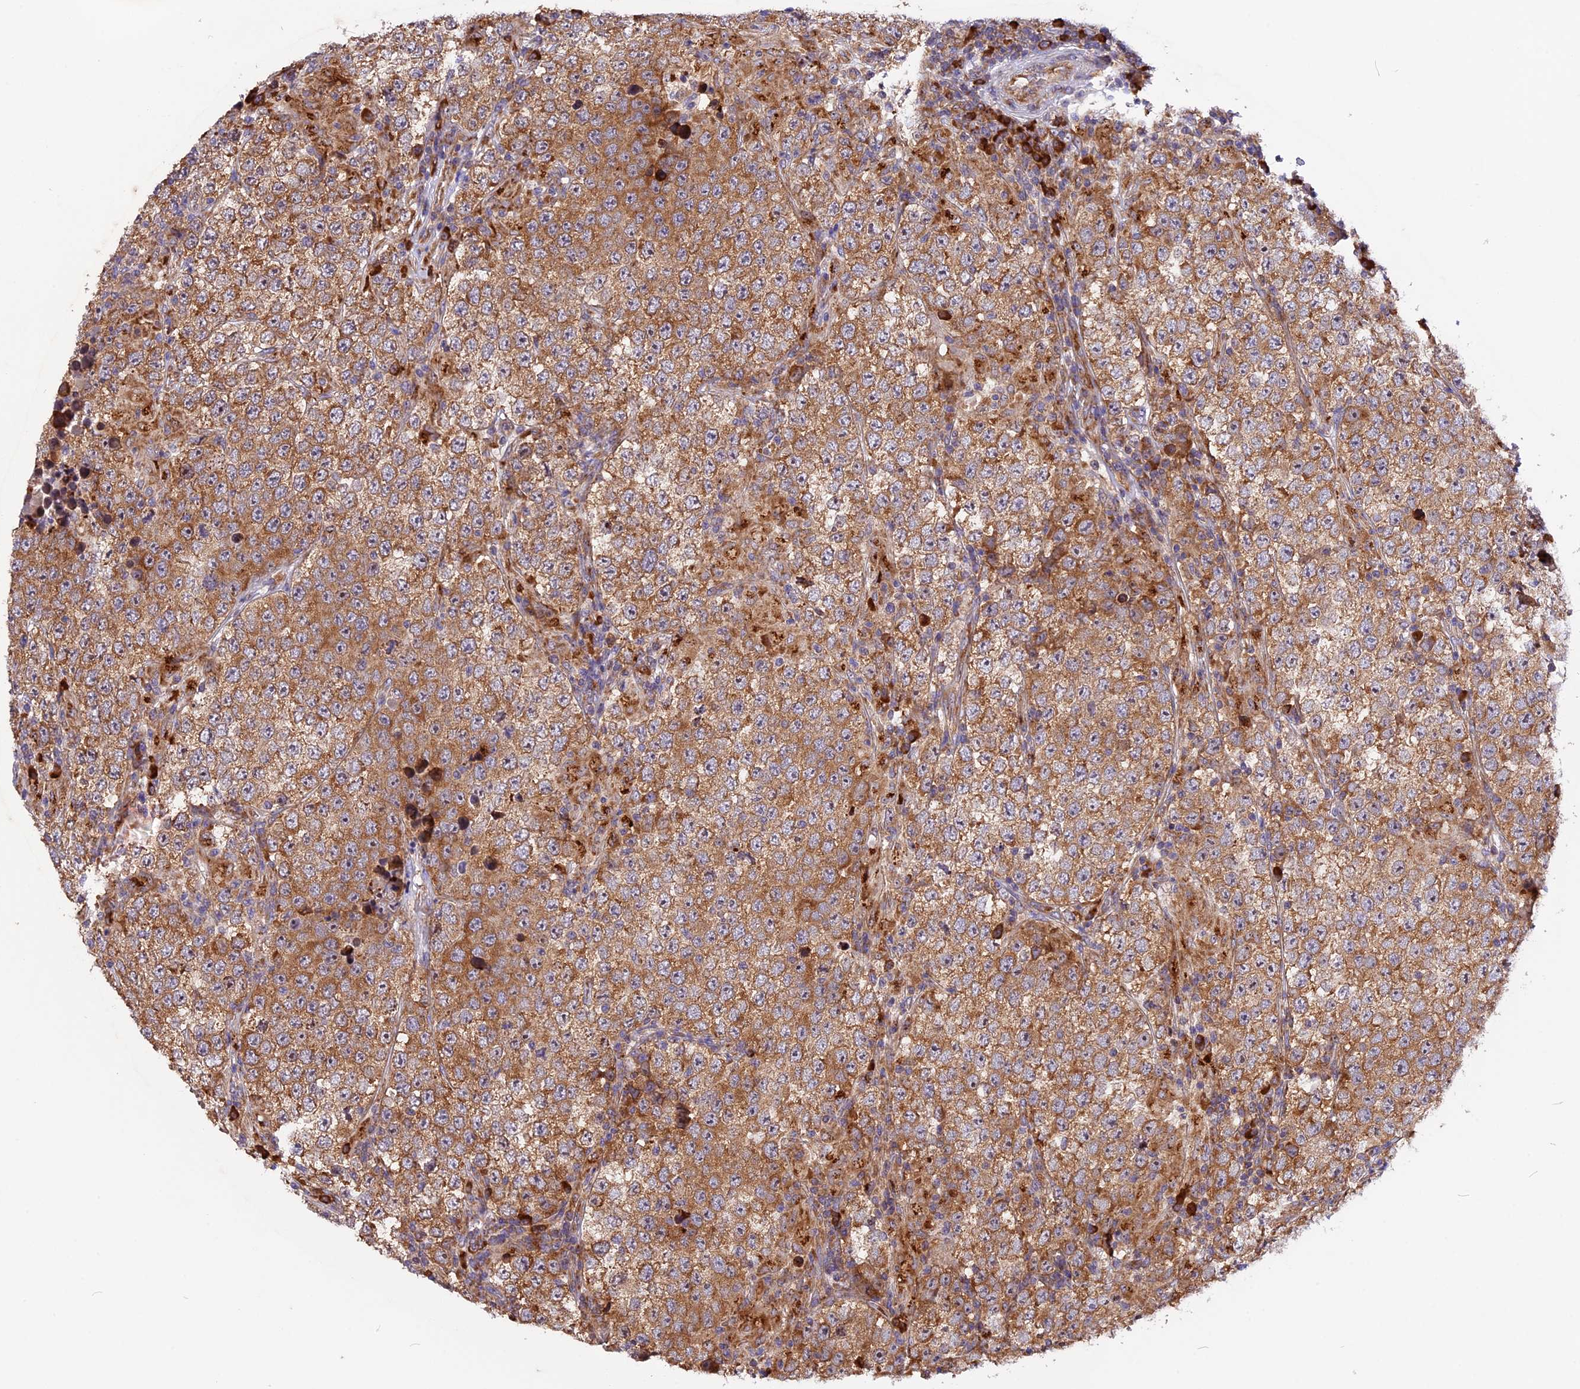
{"staining": {"intensity": "moderate", "quantity": ">75%", "location": "cytoplasmic/membranous"}, "tissue": "testis cancer", "cell_type": "Tumor cells", "image_type": "cancer", "snomed": [{"axis": "morphology", "description": "Normal tissue, NOS"}, {"axis": "morphology", "description": "Urothelial carcinoma, High grade"}, {"axis": "morphology", "description": "Seminoma, NOS"}, {"axis": "morphology", "description": "Carcinoma, Embryonal, NOS"}, {"axis": "topography", "description": "Urinary bladder"}, {"axis": "topography", "description": "Testis"}], "caption": "This is a photomicrograph of immunohistochemistry staining of embryonal carcinoma (testis), which shows moderate staining in the cytoplasmic/membranous of tumor cells.", "gene": "GNPTAB", "patient": {"sex": "male", "age": 41}}